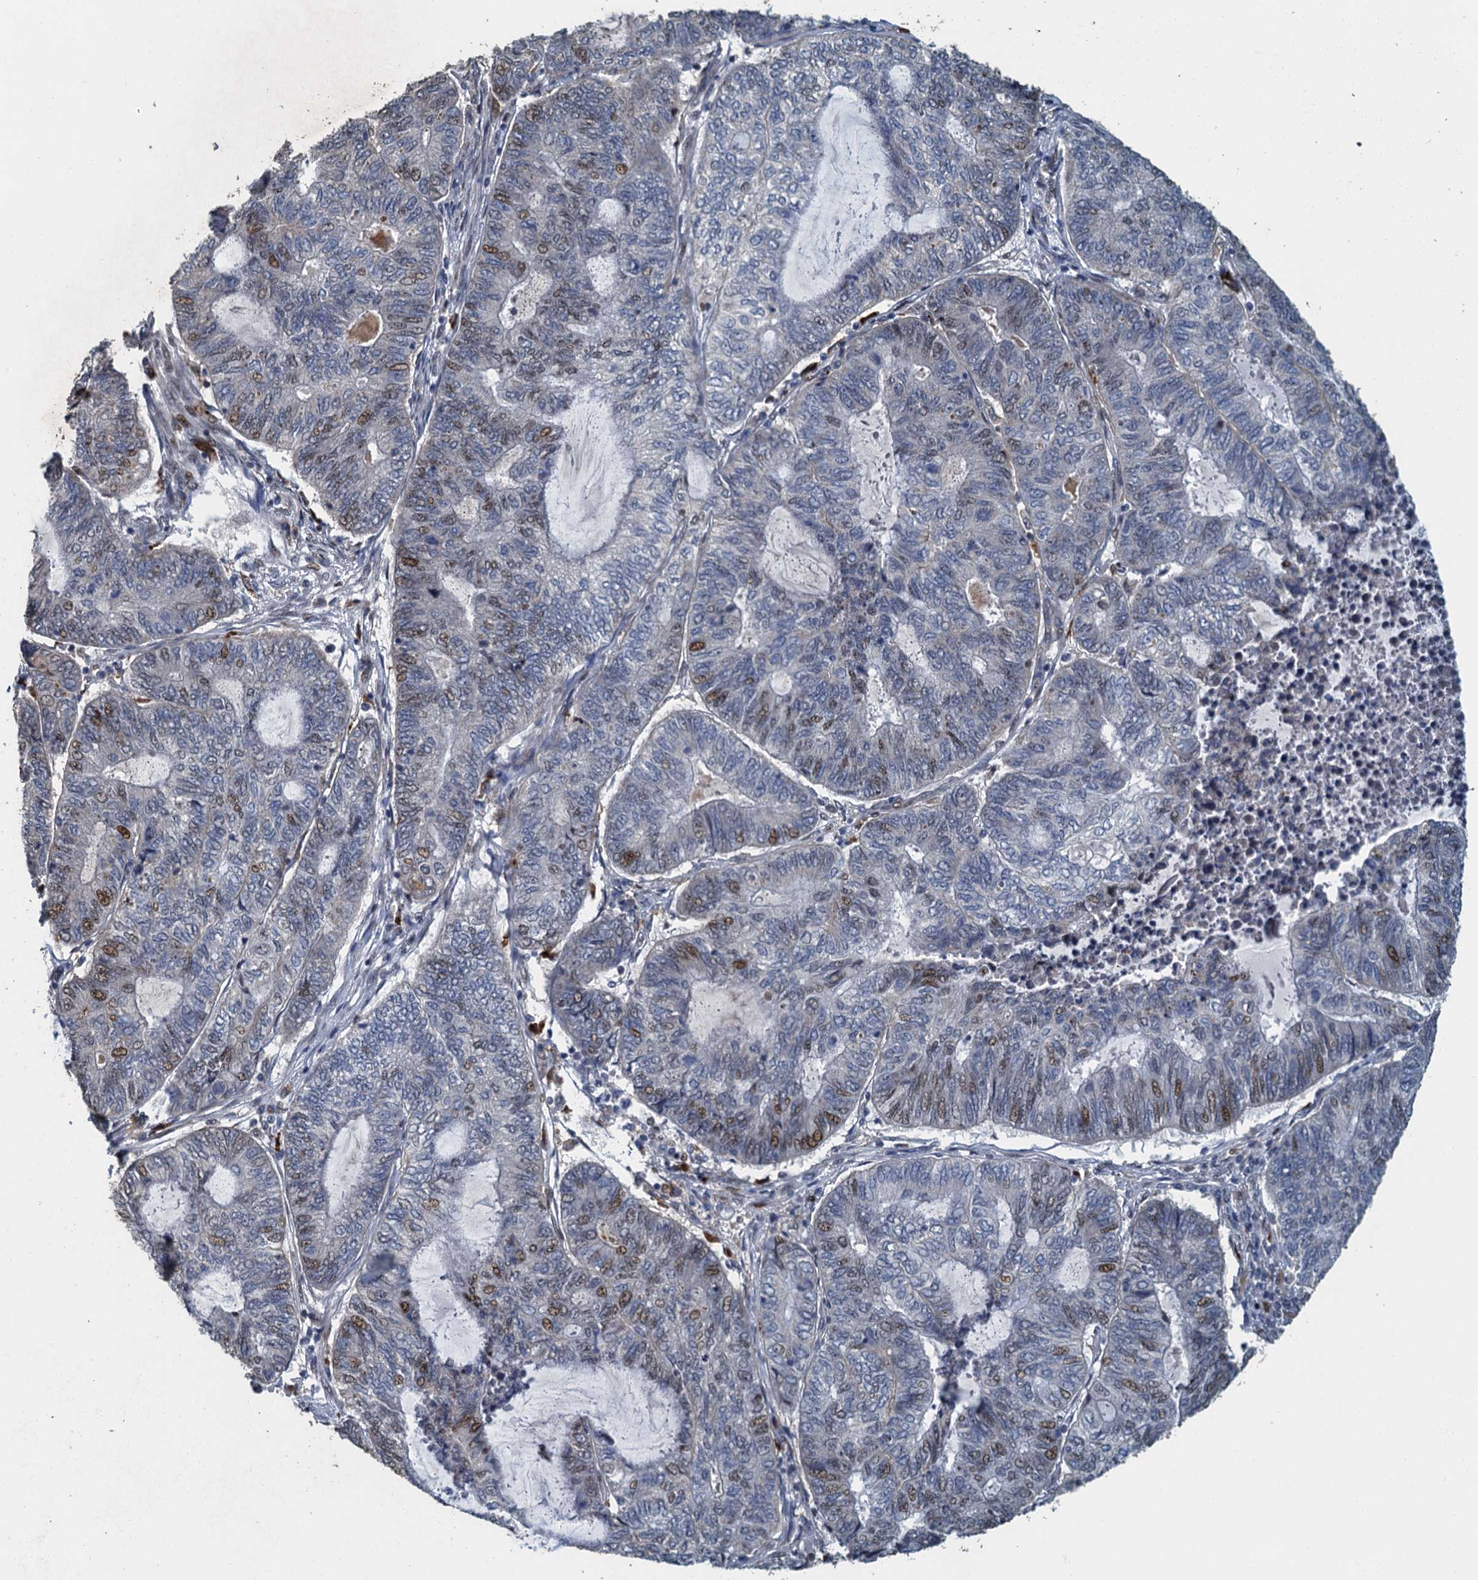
{"staining": {"intensity": "moderate", "quantity": "<25%", "location": "nuclear"}, "tissue": "endometrial cancer", "cell_type": "Tumor cells", "image_type": "cancer", "snomed": [{"axis": "morphology", "description": "Adenocarcinoma, NOS"}, {"axis": "topography", "description": "Uterus"}, {"axis": "topography", "description": "Endometrium"}], "caption": "This image demonstrates endometrial cancer (adenocarcinoma) stained with IHC to label a protein in brown. The nuclear of tumor cells show moderate positivity for the protein. Nuclei are counter-stained blue.", "gene": "AGRN", "patient": {"sex": "female", "age": 70}}